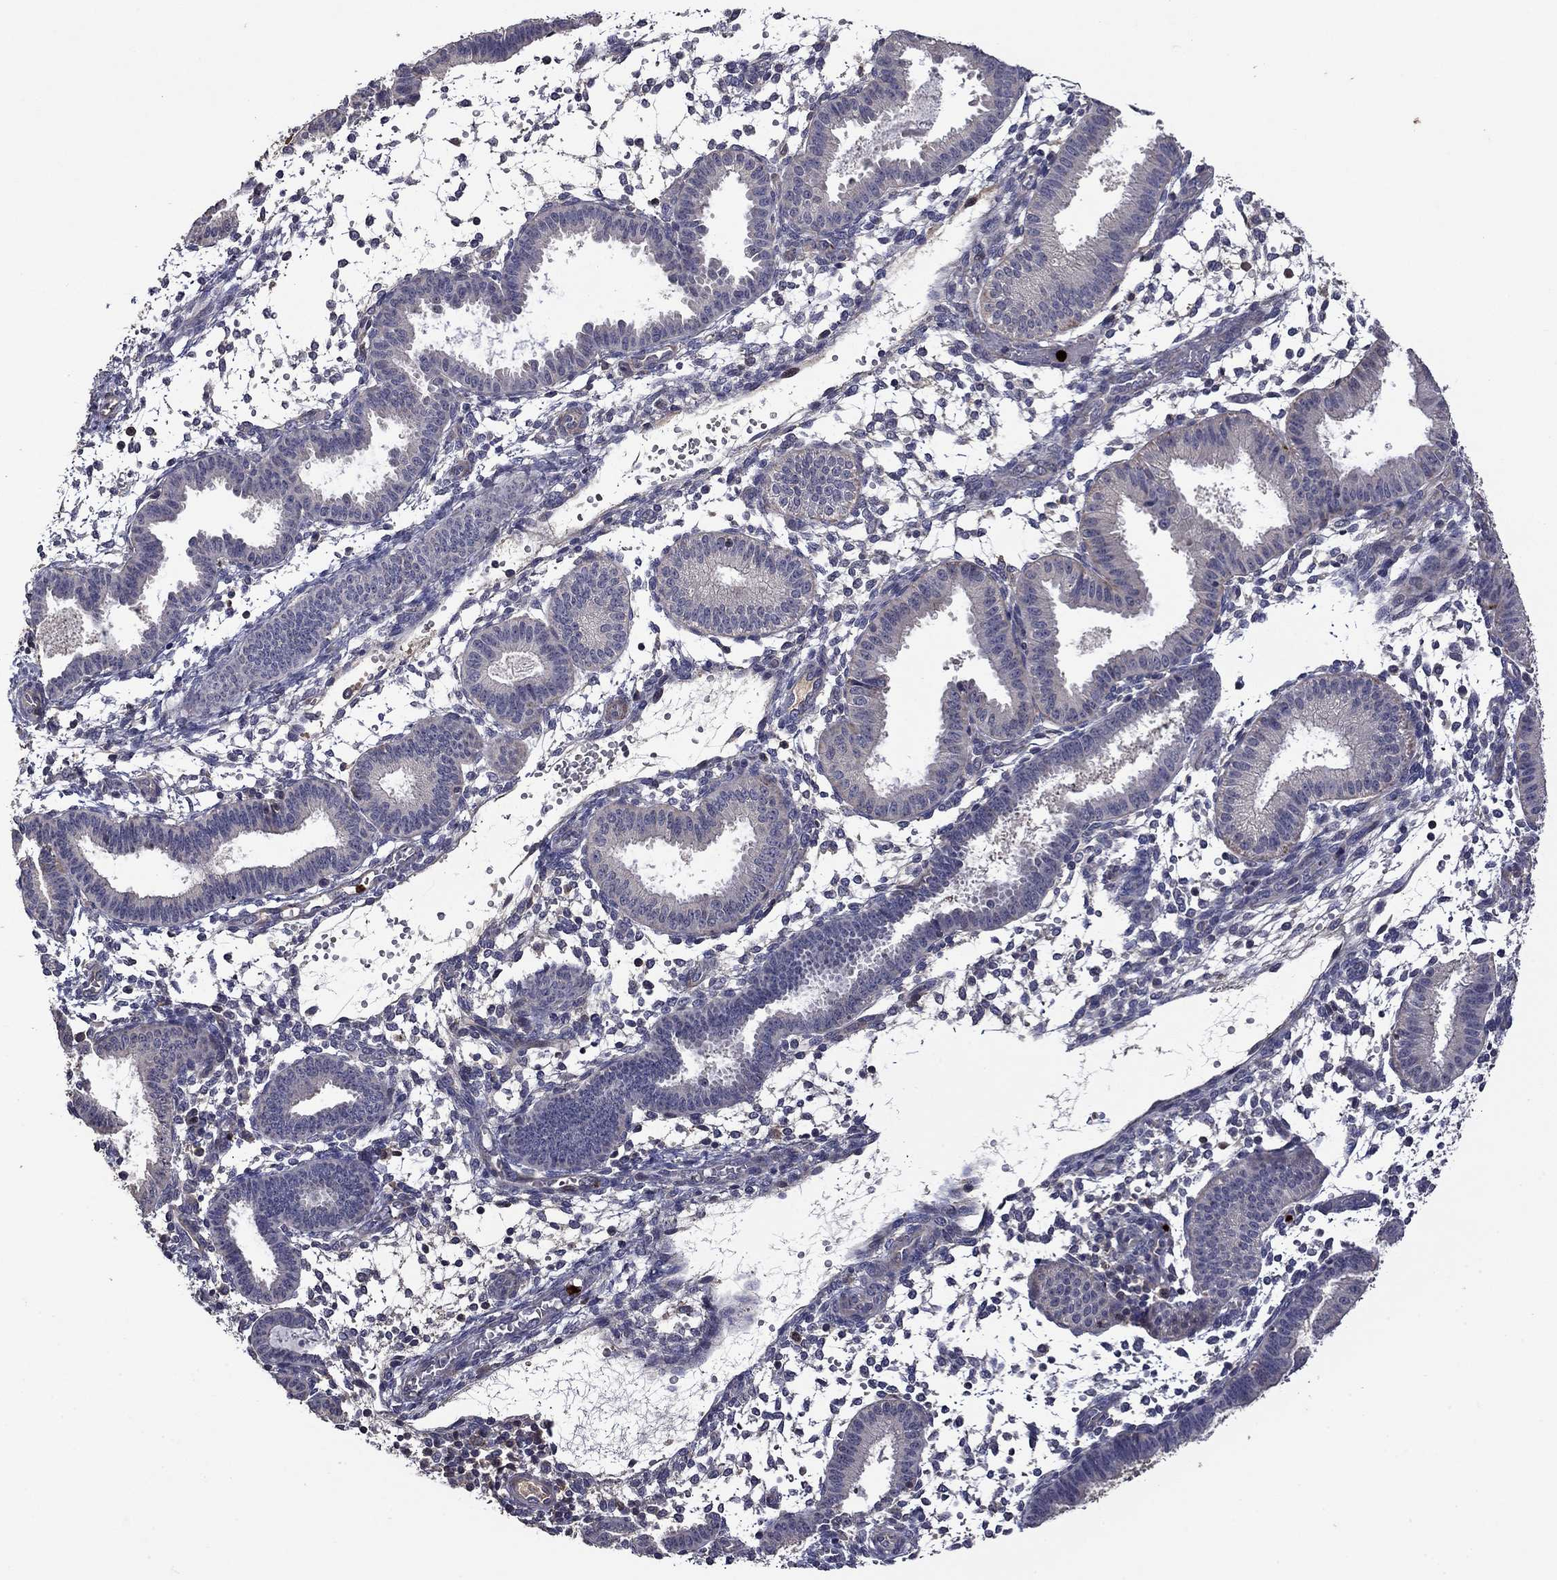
{"staining": {"intensity": "negative", "quantity": "none", "location": "none"}, "tissue": "endometrium", "cell_type": "Cells in endometrial stroma", "image_type": "normal", "snomed": [{"axis": "morphology", "description": "Normal tissue, NOS"}, {"axis": "topography", "description": "Endometrium"}], "caption": "DAB immunohistochemical staining of benign human endometrium reveals no significant expression in cells in endometrial stroma. (Brightfield microscopy of DAB IHC at high magnification).", "gene": "SATB1", "patient": {"sex": "female", "age": 43}}